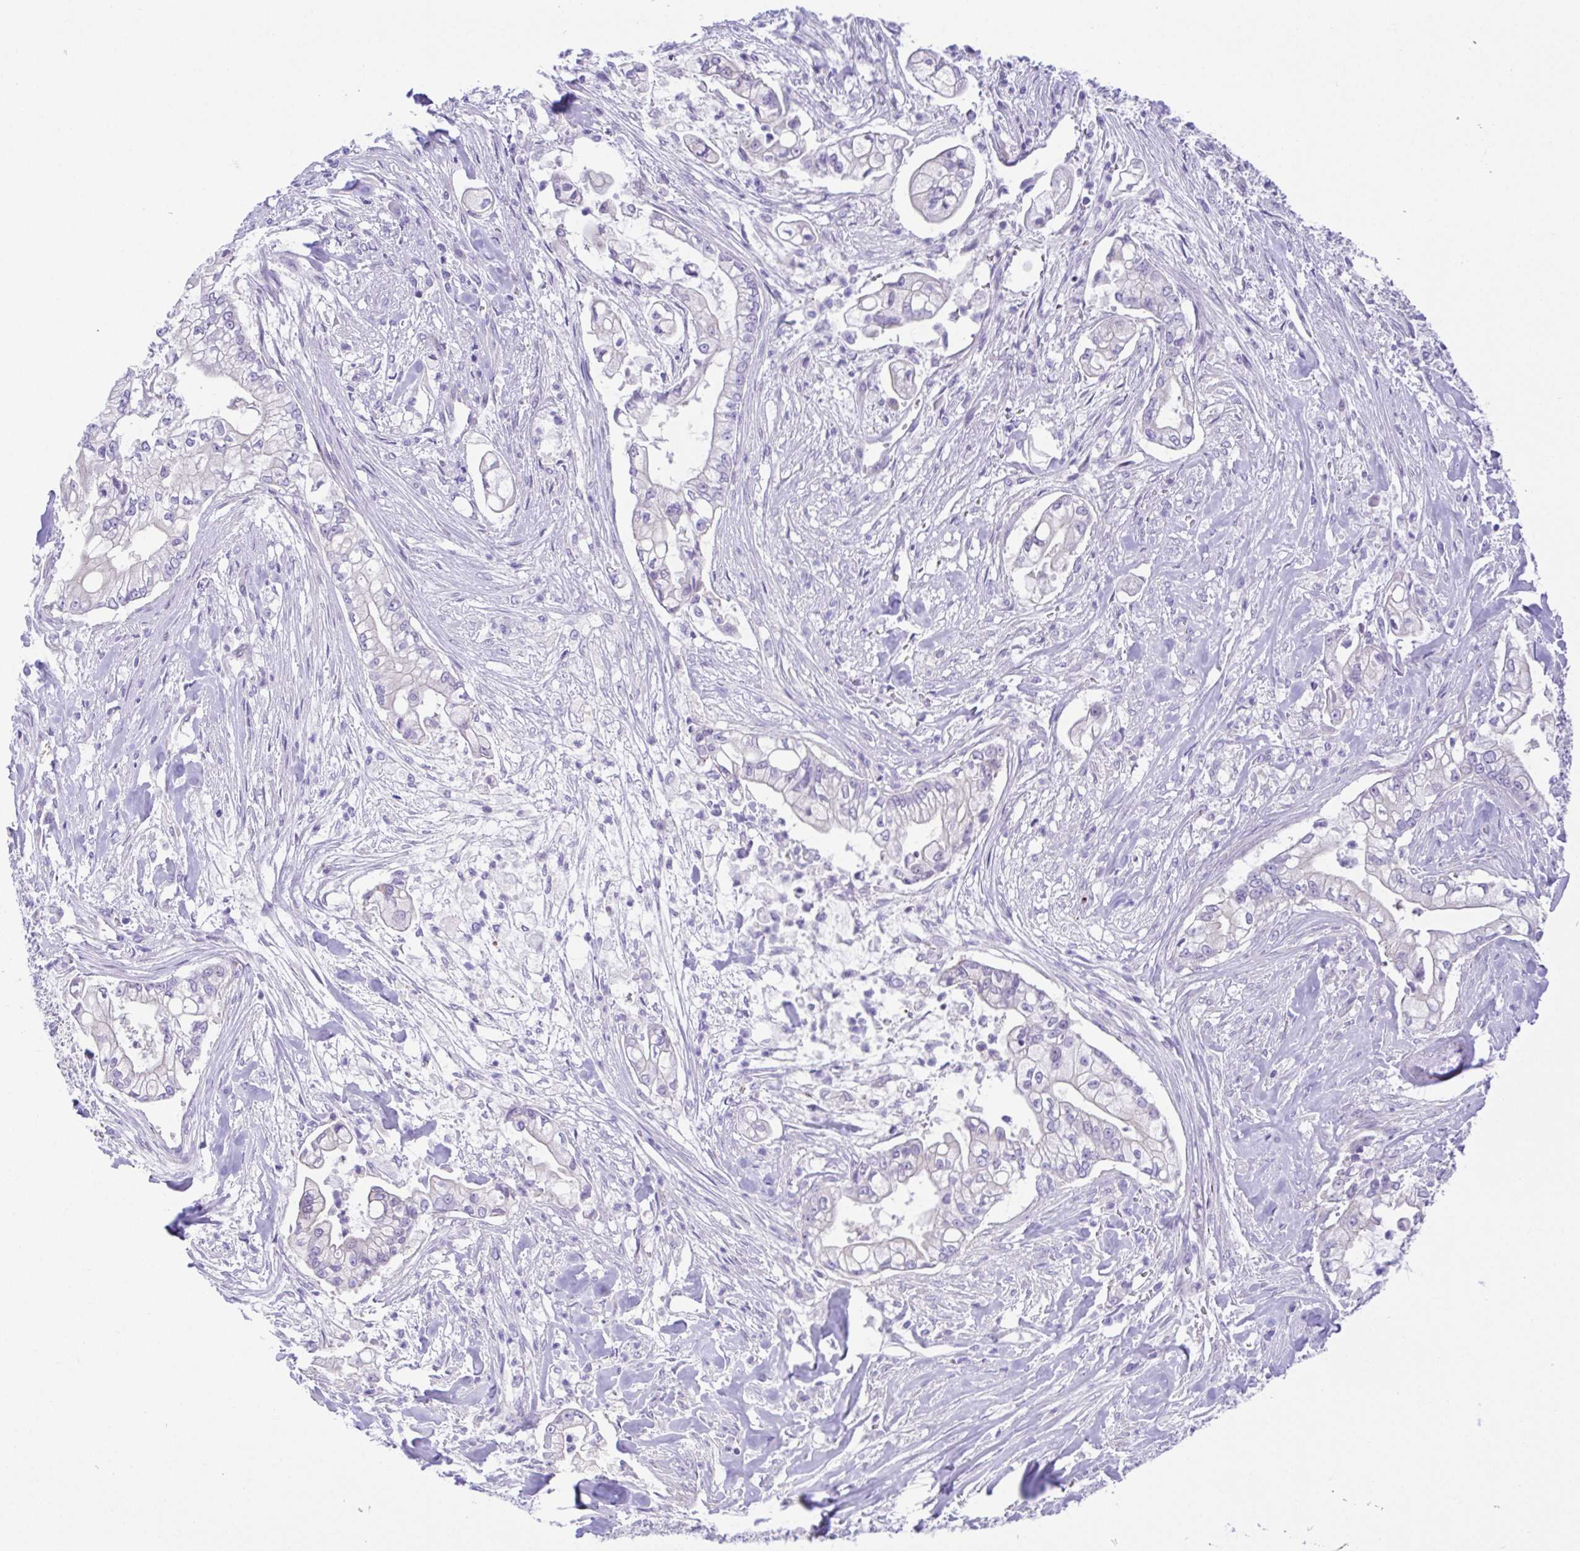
{"staining": {"intensity": "negative", "quantity": "none", "location": "none"}, "tissue": "pancreatic cancer", "cell_type": "Tumor cells", "image_type": "cancer", "snomed": [{"axis": "morphology", "description": "Adenocarcinoma, NOS"}, {"axis": "topography", "description": "Pancreas"}], "caption": "Human pancreatic cancer stained for a protein using immunohistochemistry displays no staining in tumor cells.", "gene": "LUZP4", "patient": {"sex": "female", "age": 69}}